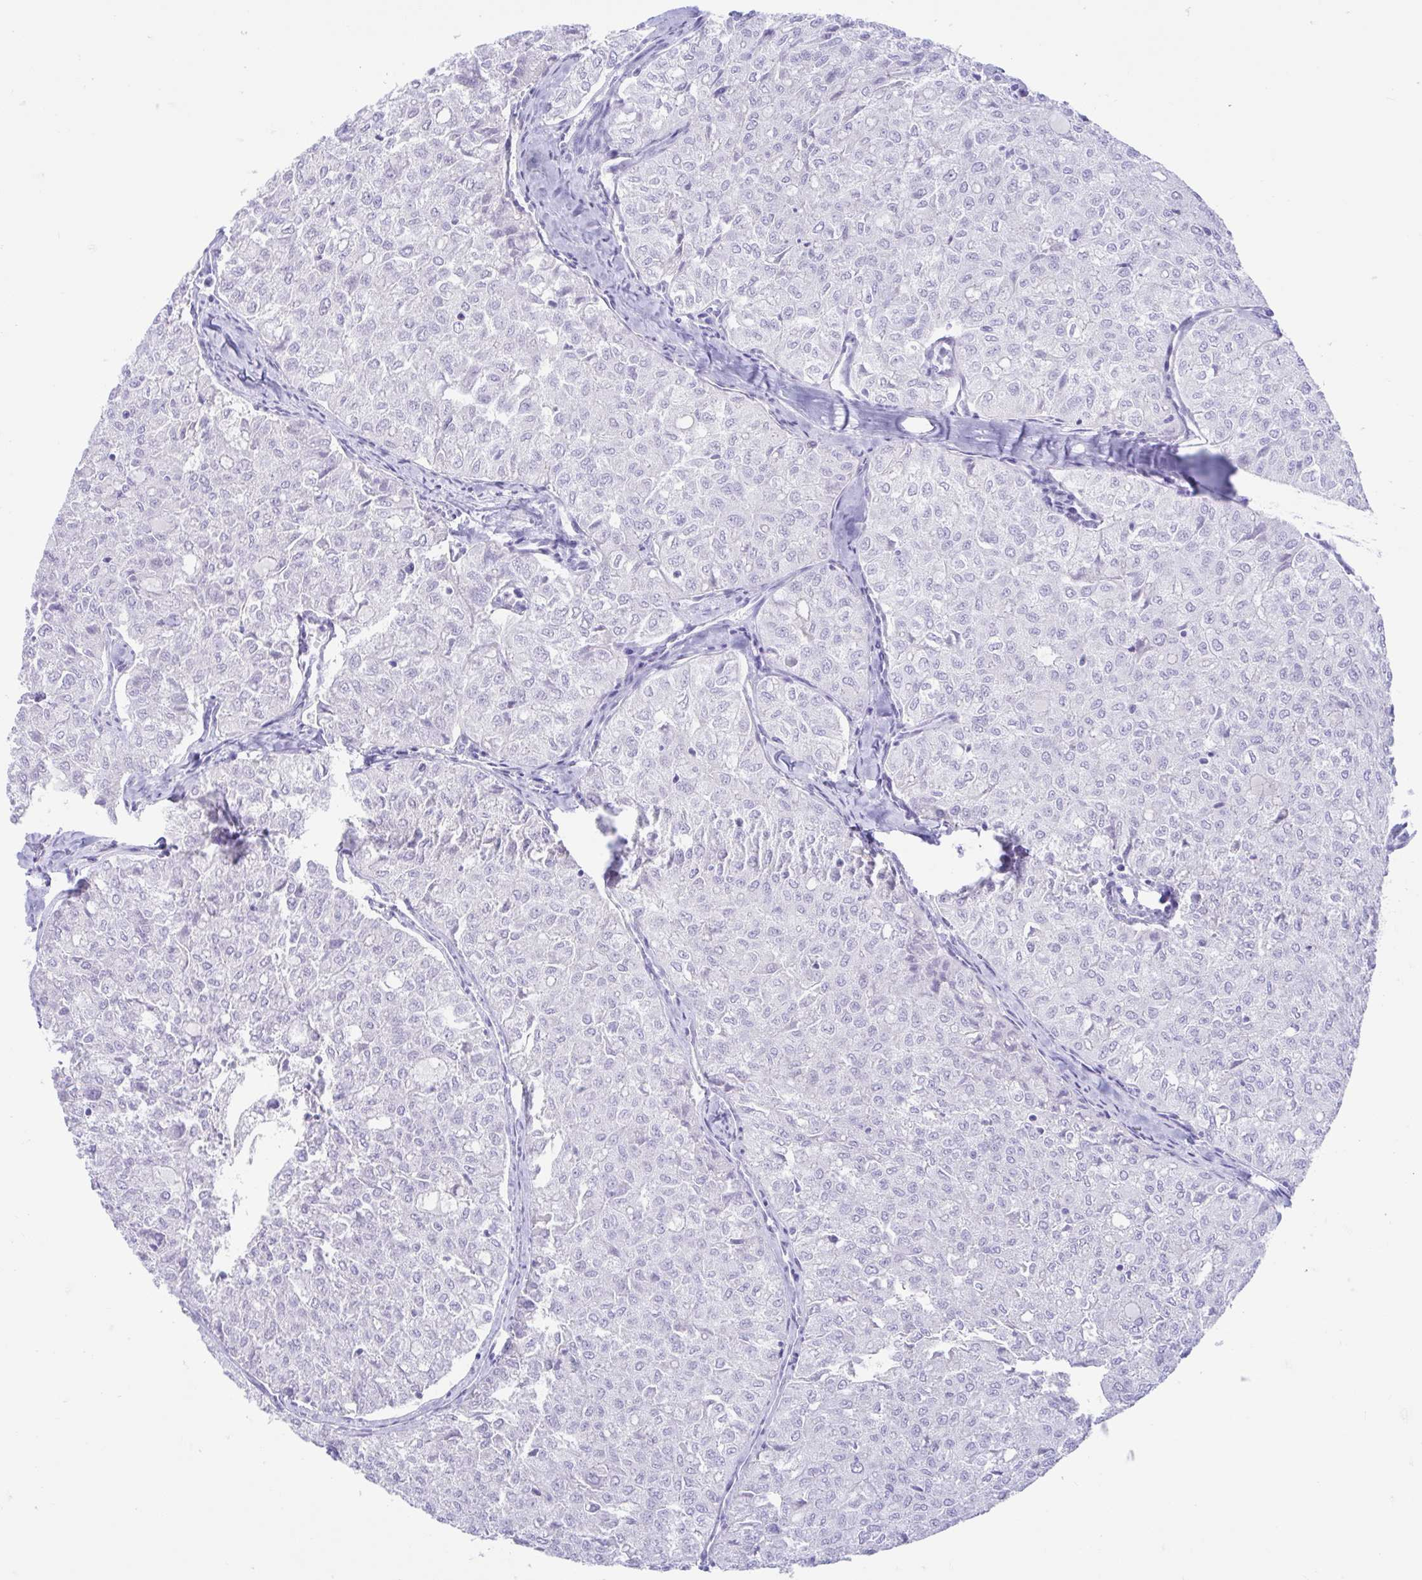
{"staining": {"intensity": "negative", "quantity": "none", "location": "none"}, "tissue": "thyroid cancer", "cell_type": "Tumor cells", "image_type": "cancer", "snomed": [{"axis": "morphology", "description": "Follicular adenoma carcinoma, NOS"}, {"axis": "topography", "description": "Thyroid gland"}], "caption": "High magnification brightfield microscopy of thyroid cancer stained with DAB (brown) and counterstained with hematoxylin (blue): tumor cells show no significant expression.", "gene": "TMEM35A", "patient": {"sex": "male", "age": 75}}